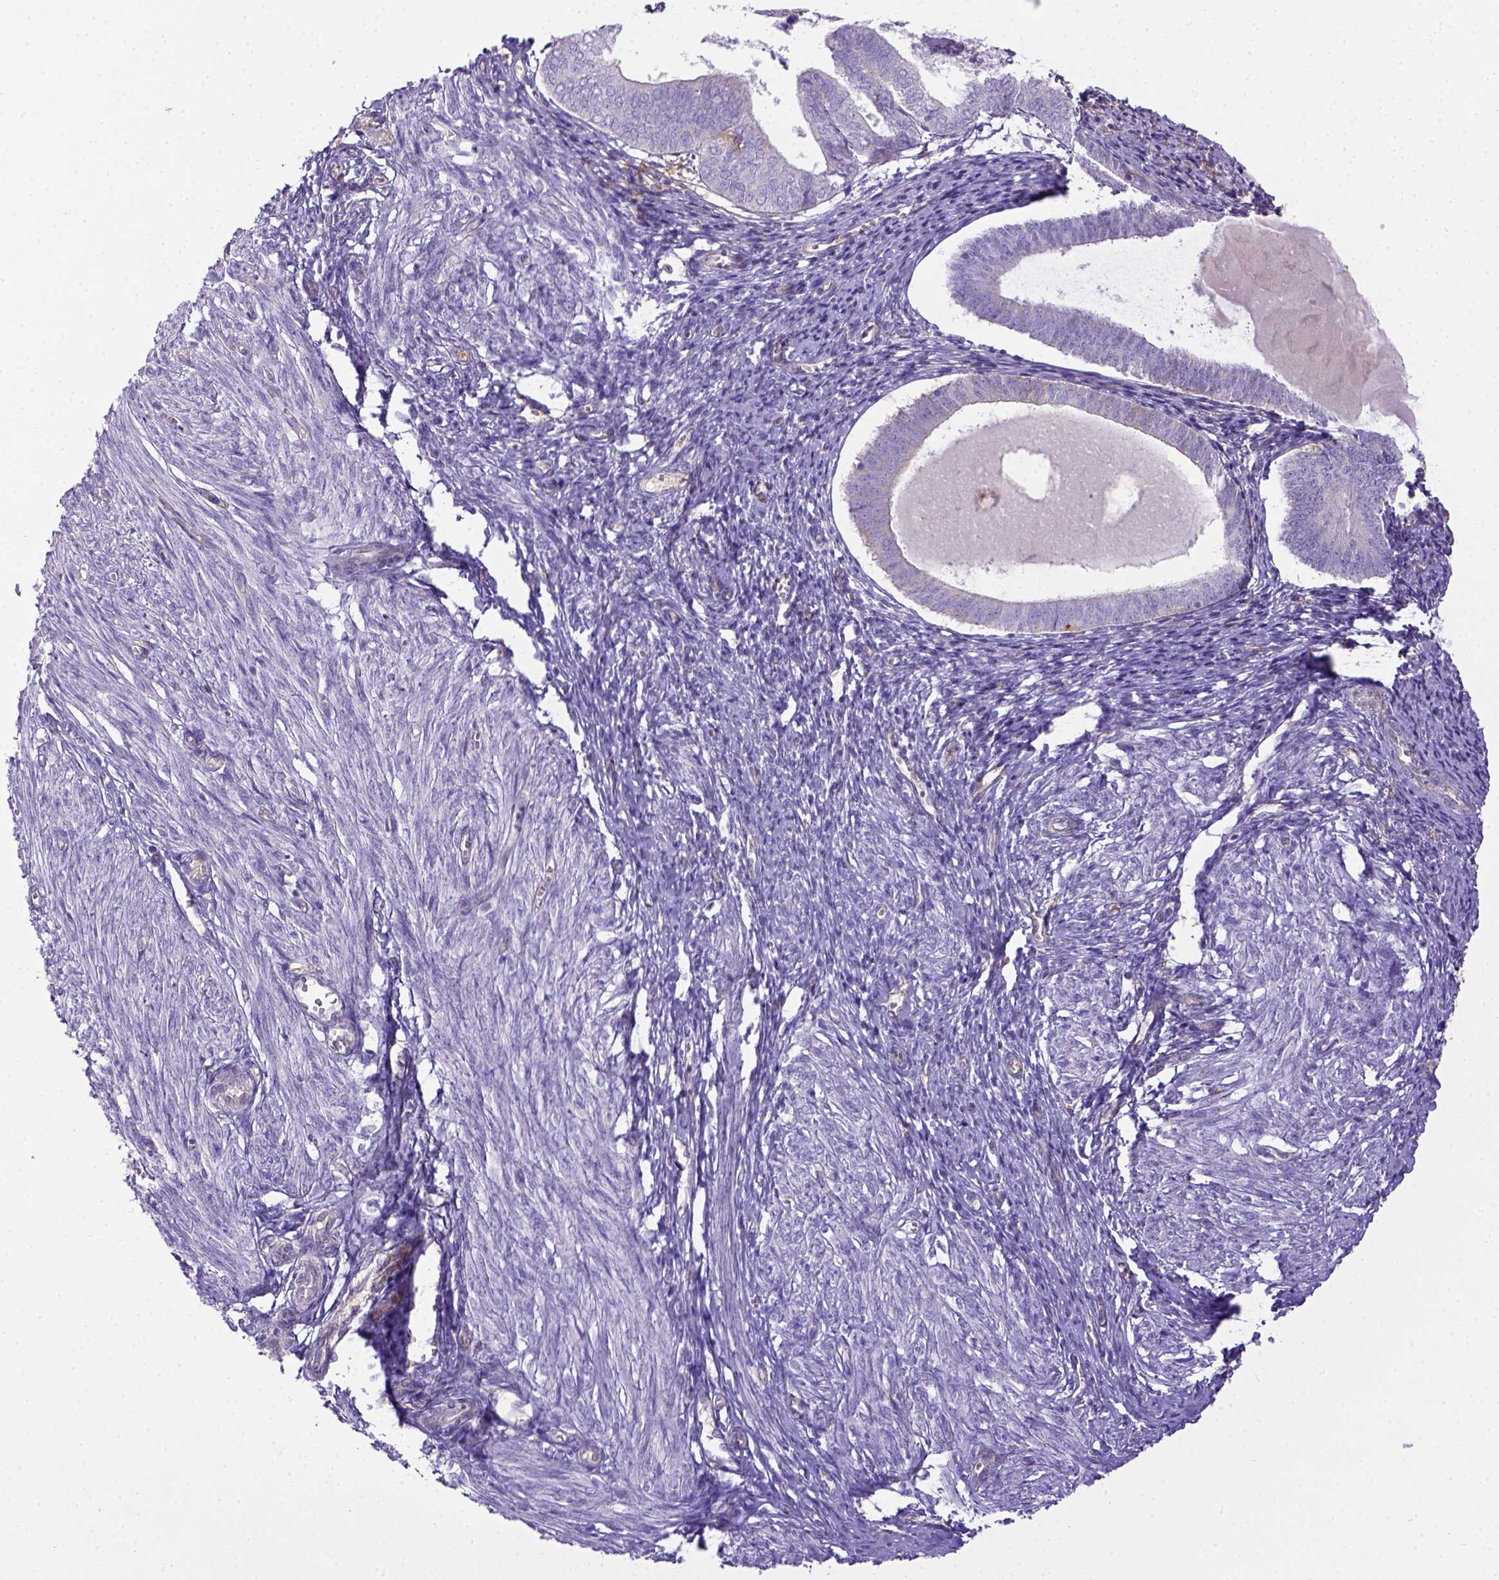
{"staining": {"intensity": "negative", "quantity": "none", "location": "none"}, "tissue": "endometrium", "cell_type": "Cells in endometrial stroma", "image_type": "normal", "snomed": [{"axis": "morphology", "description": "Normal tissue, NOS"}, {"axis": "topography", "description": "Endometrium"}], "caption": "Immunohistochemistry of unremarkable human endometrium demonstrates no positivity in cells in endometrial stroma. The staining was performed using DAB to visualize the protein expression in brown, while the nuclei were stained in blue with hematoxylin (Magnification: 20x).", "gene": "CD40", "patient": {"sex": "female", "age": 50}}